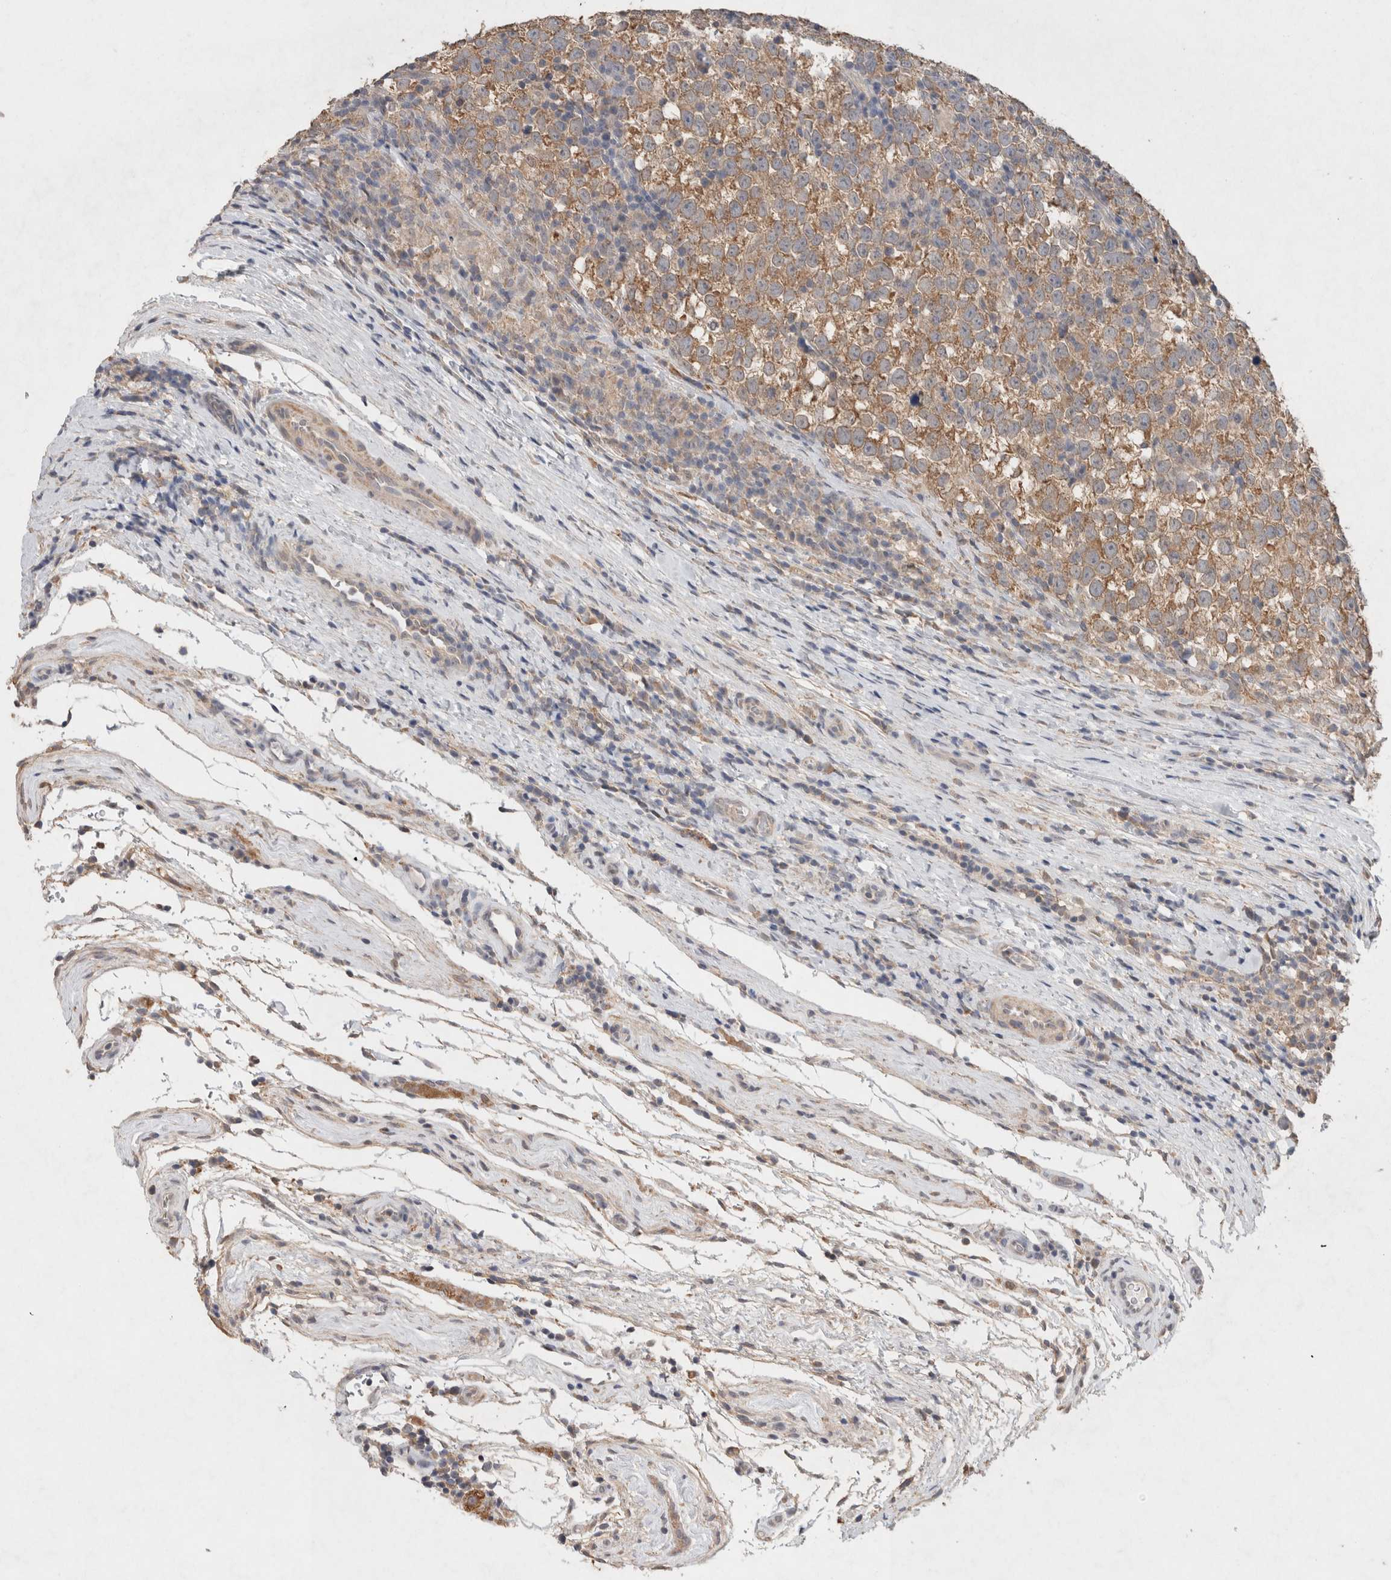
{"staining": {"intensity": "moderate", "quantity": ">75%", "location": "cytoplasmic/membranous"}, "tissue": "testis cancer", "cell_type": "Tumor cells", "image_type": "cancer", "snomed": [{"axis": "morphology", "description": "Normal tissue, NOS"}, {"axis": "morphology", "description": "Seminoma, NOS"}, {"axis": "topography", "description": "Testis"}], "caption": "This histopathology image shows immunohistochemistry staining of human testis cancer (seminoma), with medium moderate cytoplasmic/membranous staining in approximately >75% of tumor cells.", "gene": "RAB14", "patient": {"sex": "male", "age": 43}}